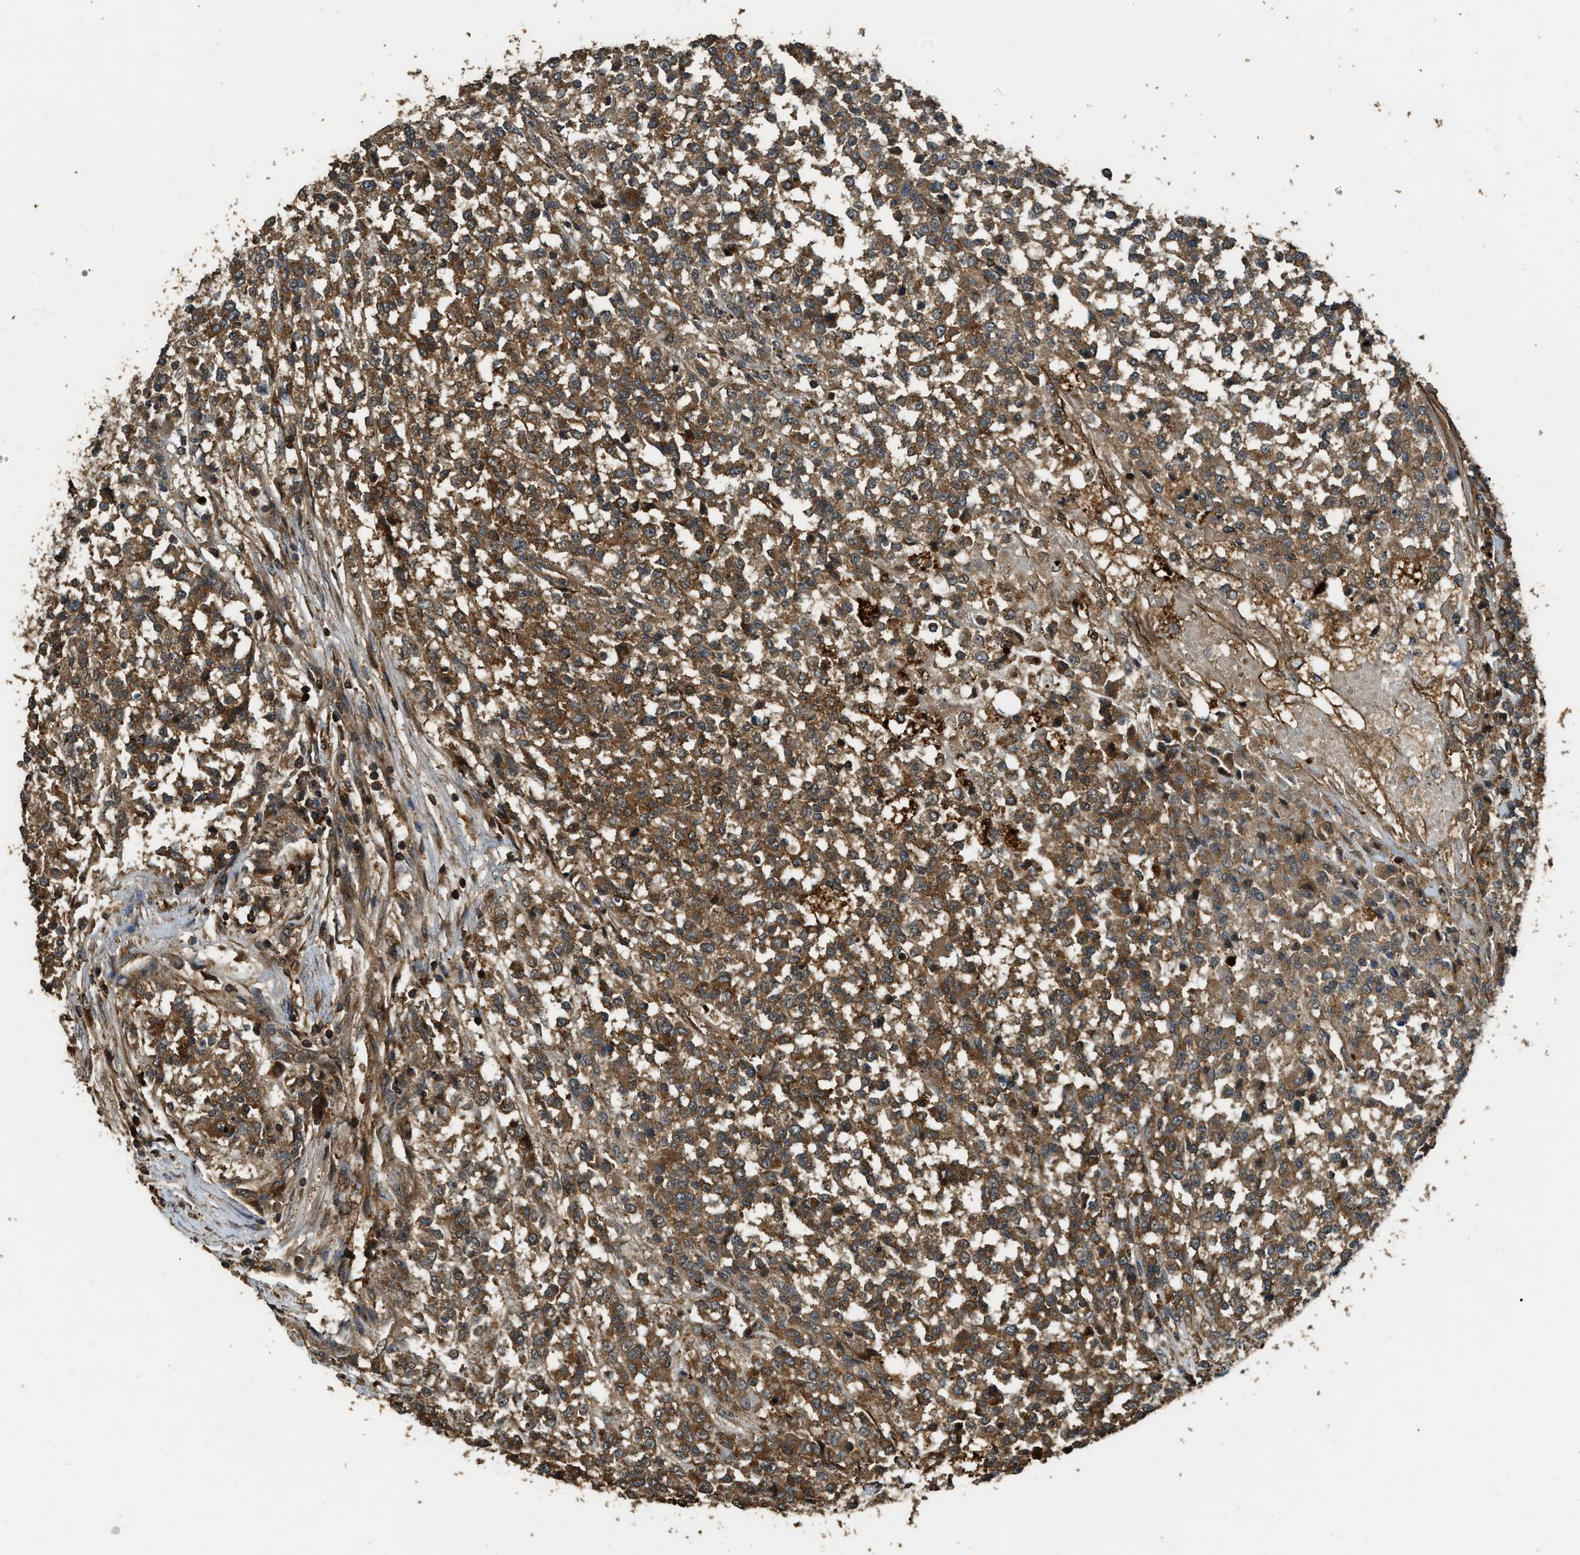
{"staining": {"intensity": "moderate", "quantity": ">75%", "location": "cytoplasmic/membranous"}, "tissue": "testis cancer", "cell_type": "Tumor cells", "image_type": "cancer", "snomed": [{"axis": "morphology", "description": "Seminoma, NOS"}, {"axis": "topography", "description": "Testis"}], "caption": "Seminoma (testis) stained with immunohistochemistry exhibits moderate cytoplasmic/membranous positivity in about >75% of tumor cells. The staining was performed using DAB, with brown indicating positive protein expression. Nuclei are stained blue with hematoxylin.", "gene": "PPP6R3", "patient": {"sex": "male", "age": 59}}